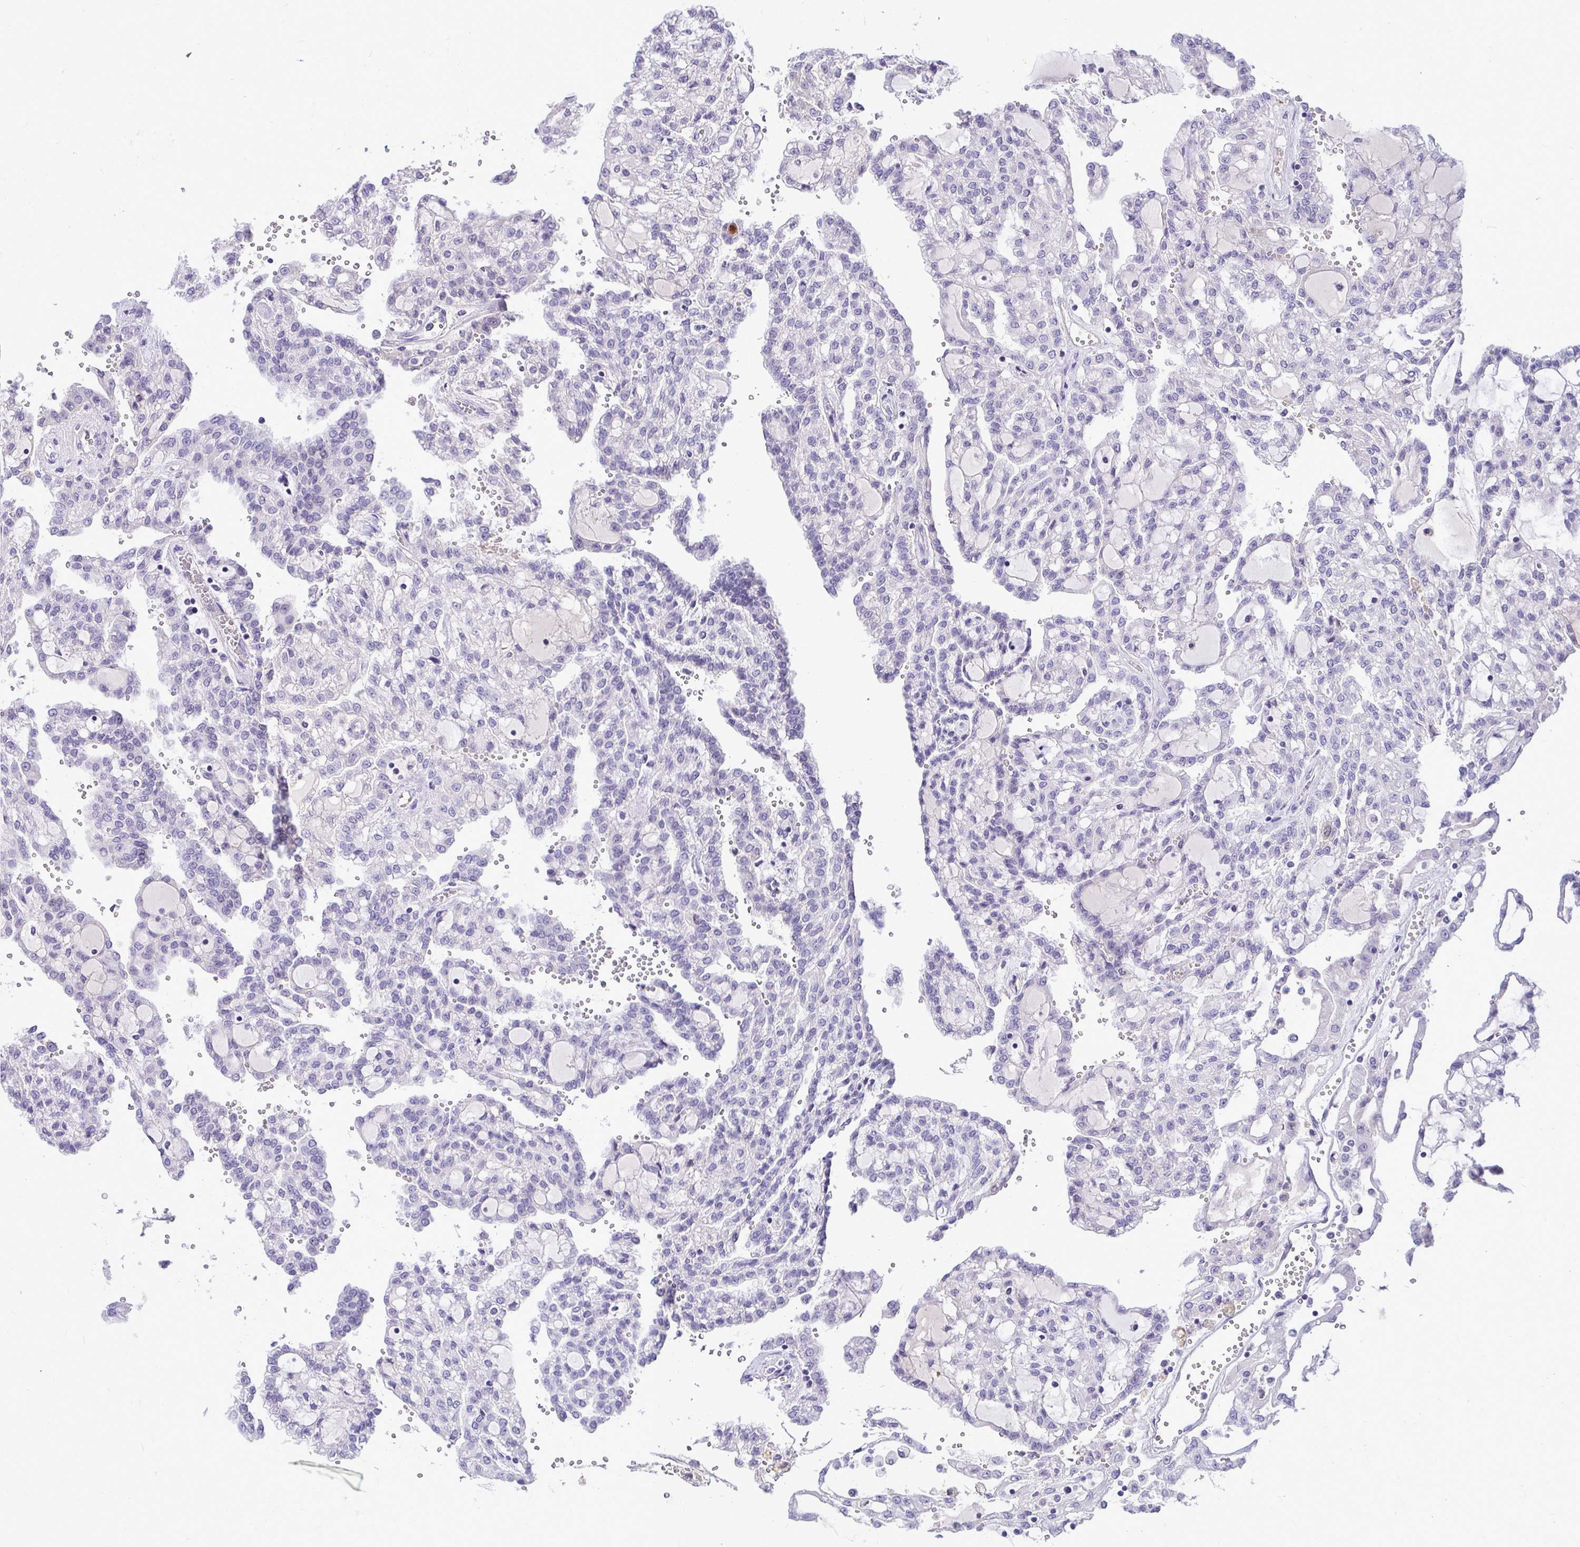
{"staining": {"intensity": "negative", "quantity": "none", "location": "none"}, "tissue": "renal cancer", "cell_type": "Tumor cells", "image_type": "cancer", "snomed": [{"axis": "morphology", "description": "Adenocarcinoma, NOS"}, {"axis": "topography", "description": "Kidney"}], "caption": "Renal cancer (adenocarcinoma) was stained to show a protein in brown. There is no significant staining in tumor cells.", "gene": "CDC20", "patient": {"sex": "male", "age": 63}}